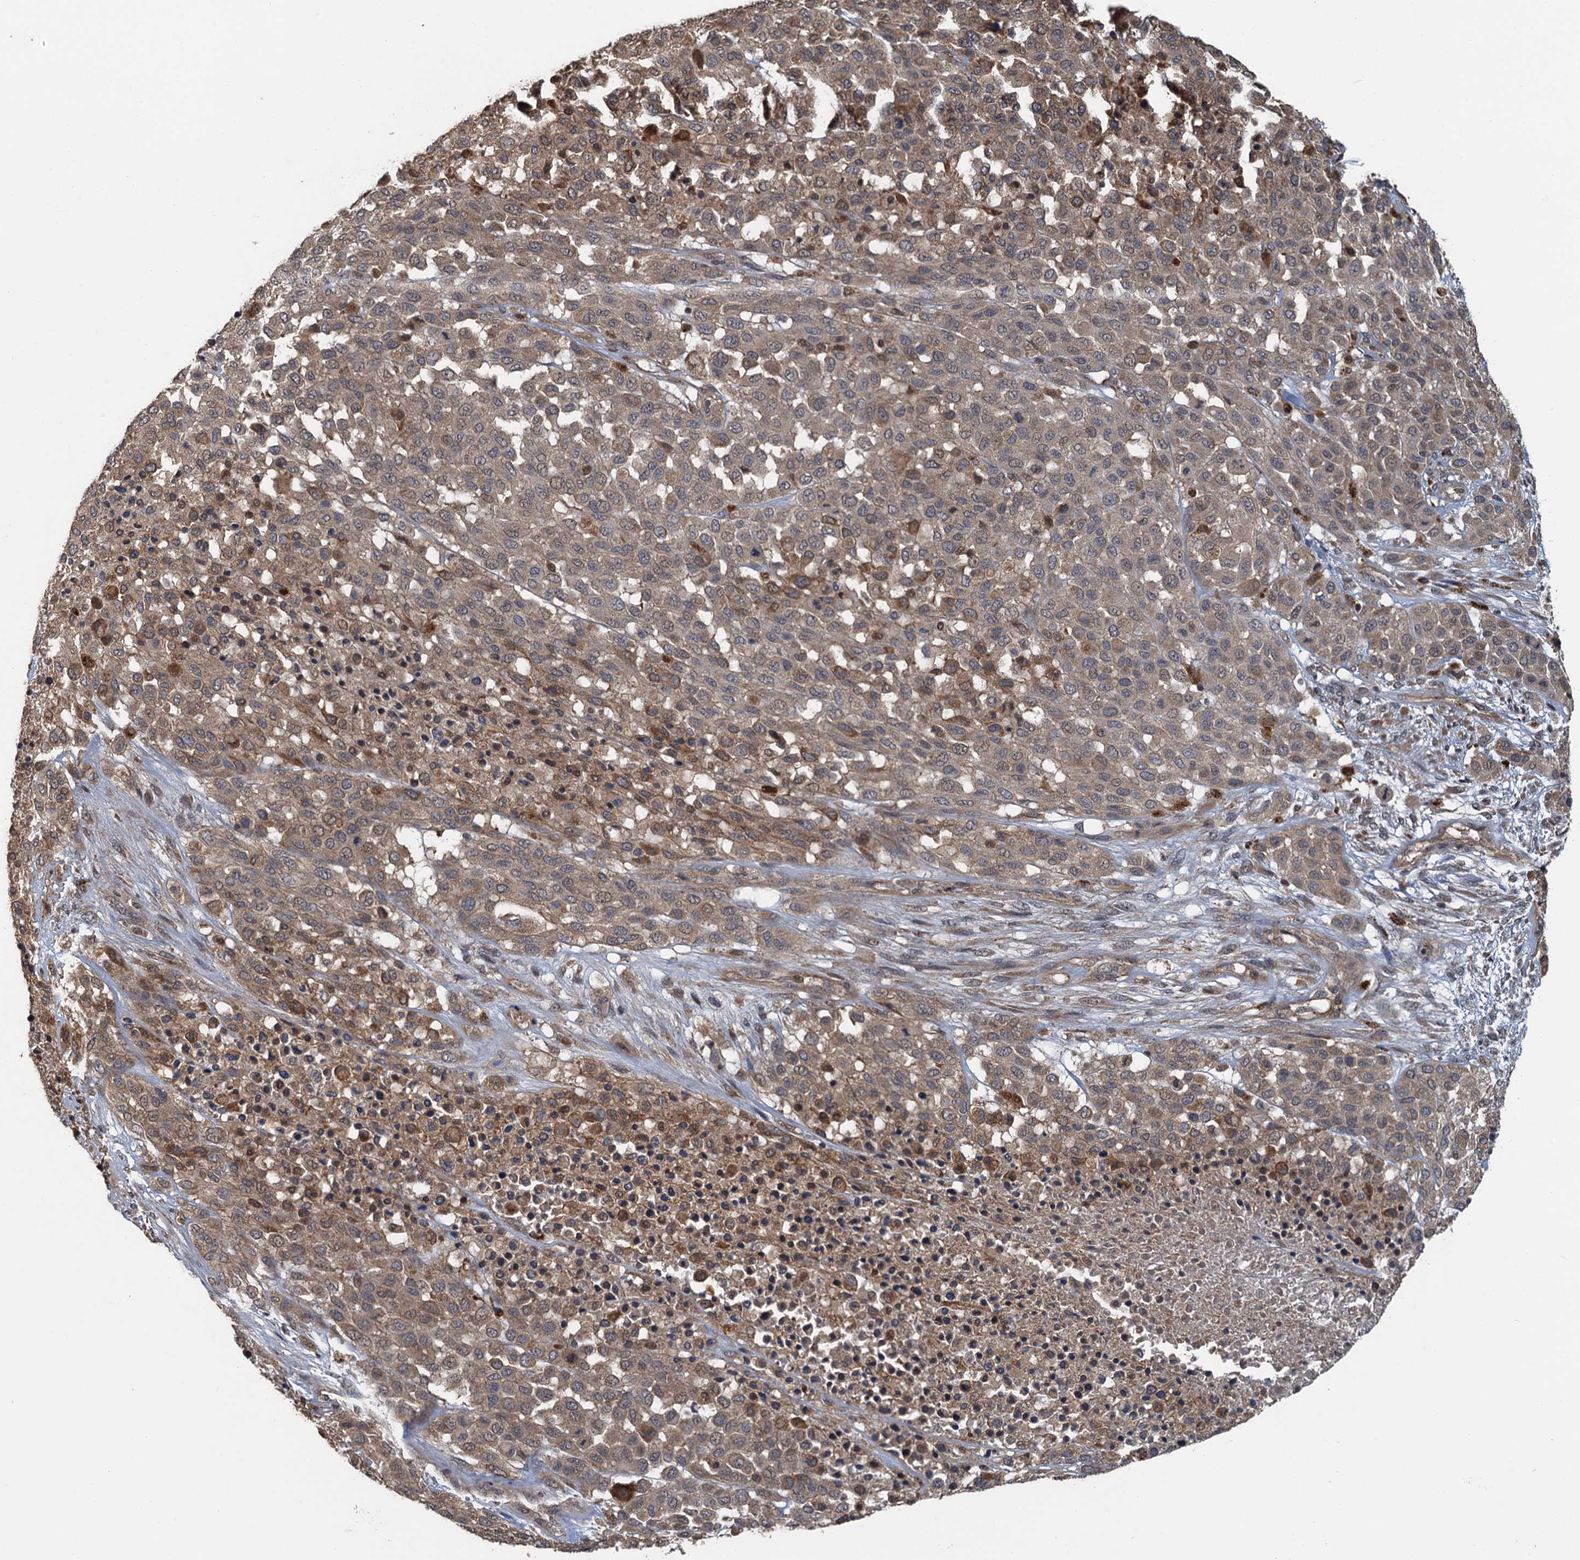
{"staining": {"intensity": "moderate", "quantity": ">75%", "location": "cytoplasmic/membranous,nuclear"}, "tissue": "melanoma", "cell_type": "Tumor cells", "image_type": "cancer", "snomed": [{"axis": "morphology", "description": "Malignant melanoma, Metastatic site"}, {"axis": "topography", "description": "Skin"}], "caption": "A micrograph showing moderate cytoplasmic/membranous and nuclear expression in approximately >75% of tumor cells in malignant melanoma (metastatic site), as visualized by brown immunohistochemical staining.", "gene": "AGRN", "patient": {"sex": "female", "age": 81}}